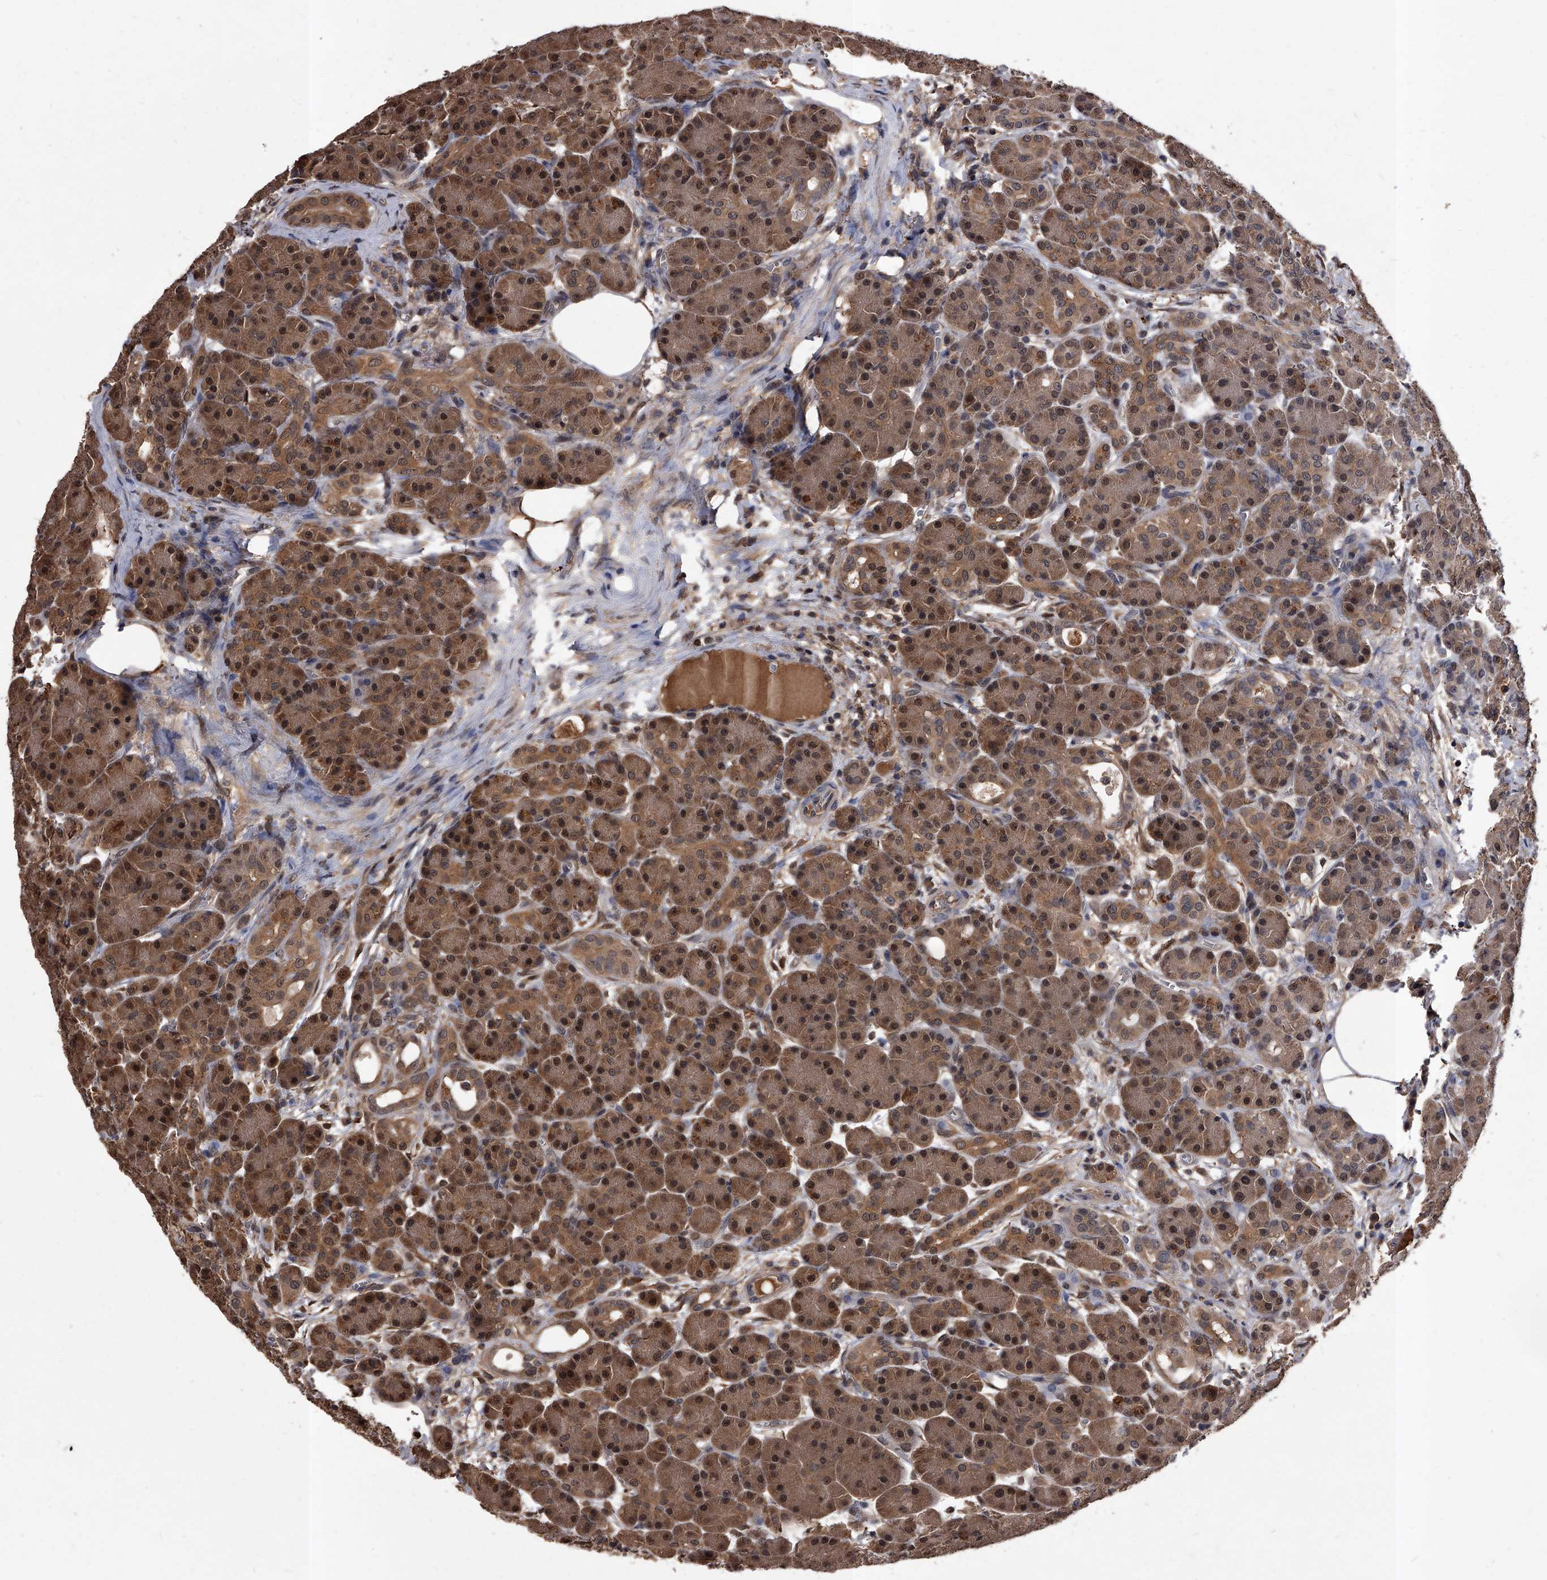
{"staining": {"intensity": "moderate", "quantity": ">75%", "location": "cytoplasmic/membranous"}, "tissue": "pancreas", "cell_type": "Exocrine glandular cells", "image_type": "normal", "snomed": [{"axis": "morphology", "description": "Normal tissue, NOS"}, {"axis": "topography", "description": "Pancreas"}], "caption": "A medium amount of moderate cytoplasmic/membranous staining is appreciated in about >75% of exocrine glandular cells in normal pancreas.", "gene": "SLC18B1", "patient": {"sex": "male", "age": 63}}